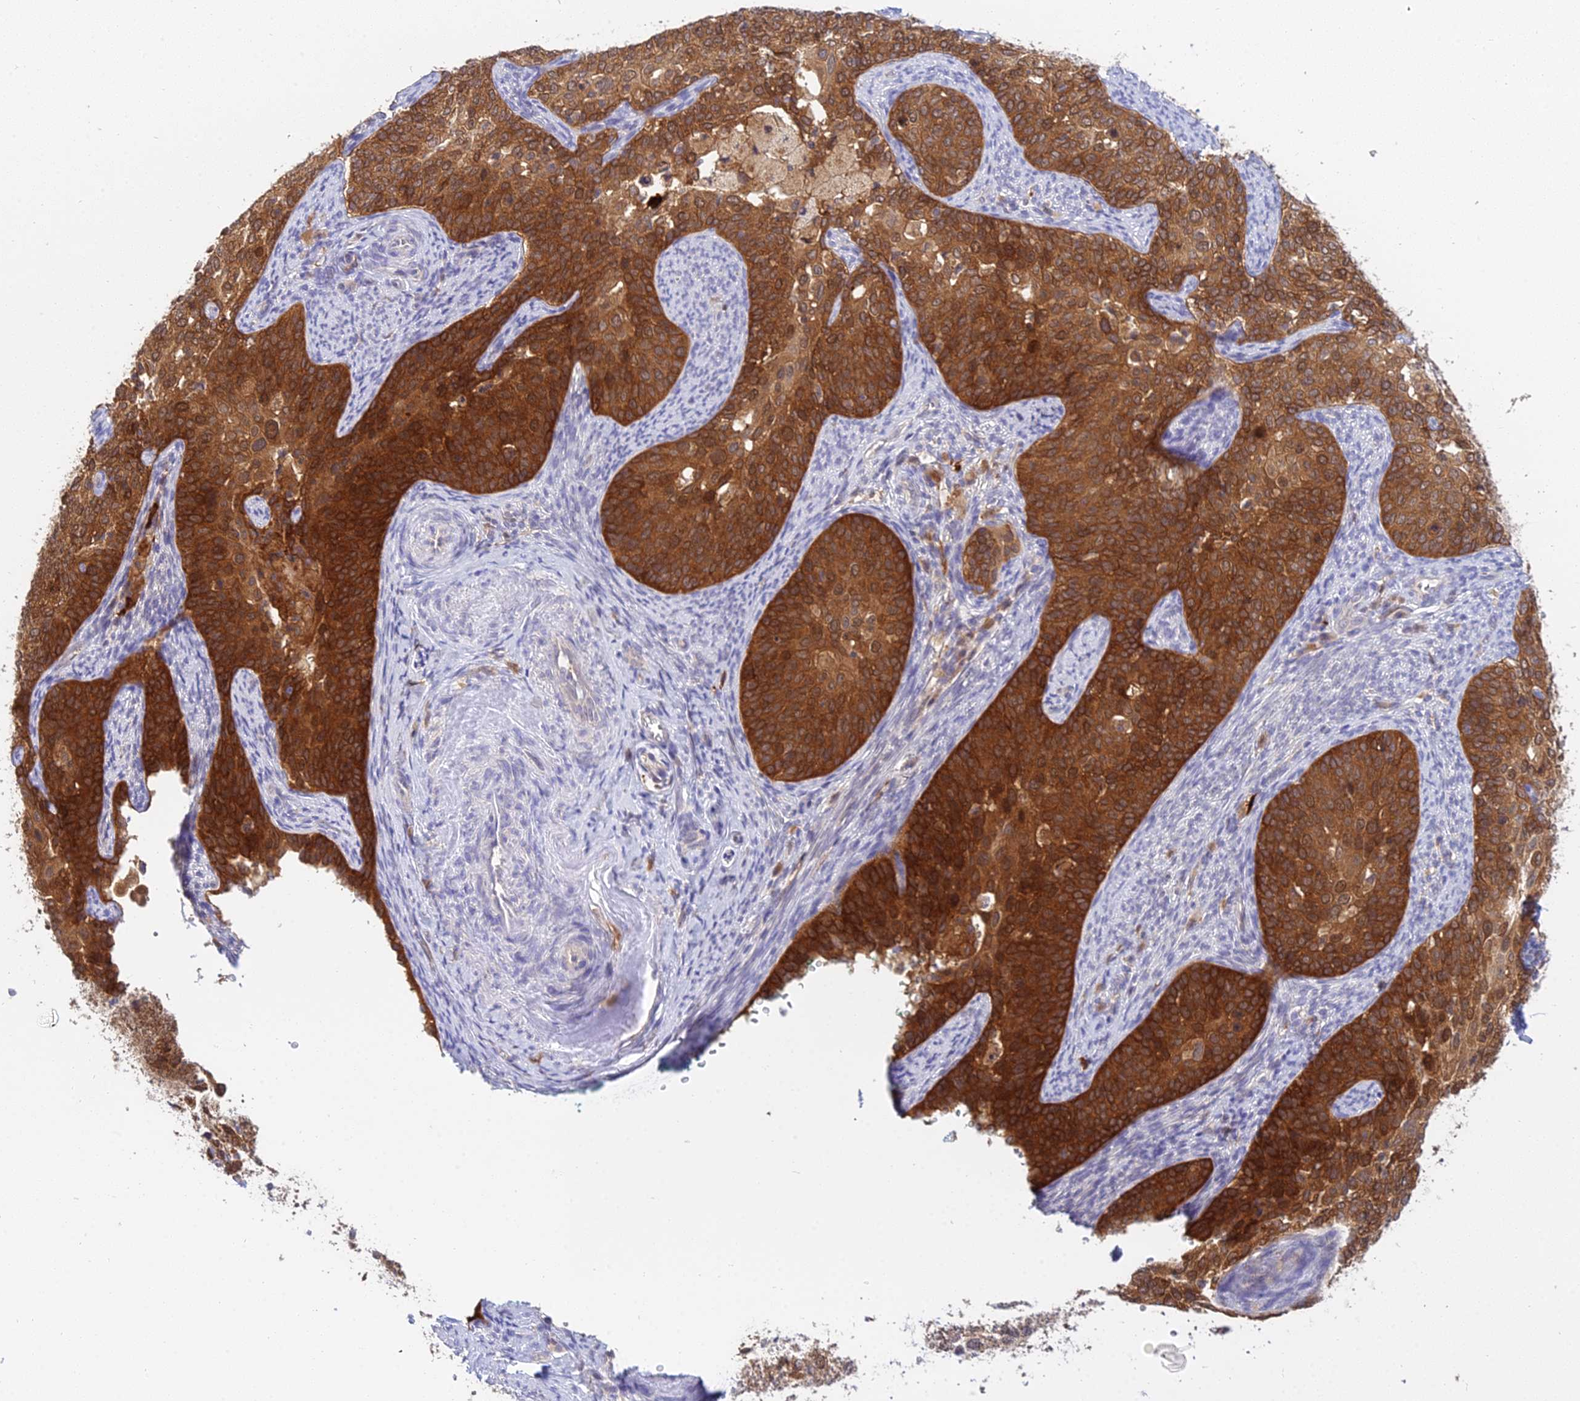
{"staining": {"intensity": "strong", "quantity": "25%-75%", "location": "cytoplasmic/membranous"}, "tissue": "cervical cancer", "cell_type": "Tumor cells", "image_type": "cancer", "snomed": [{"axis": "morphology", "description": "Squamous cell carcinoma, NOS"}, {"axis": "topography", "description": "Cervix"}], "caption": "Squamous cell carcinoma (cervical) stained with a brown dye exhibits strong cytoplasmic/membranous positive positivity in approximately 25%-75% of tumor cells.", "gene": "UBE2G1", "patient": {"sex": "female", "age": 44}}